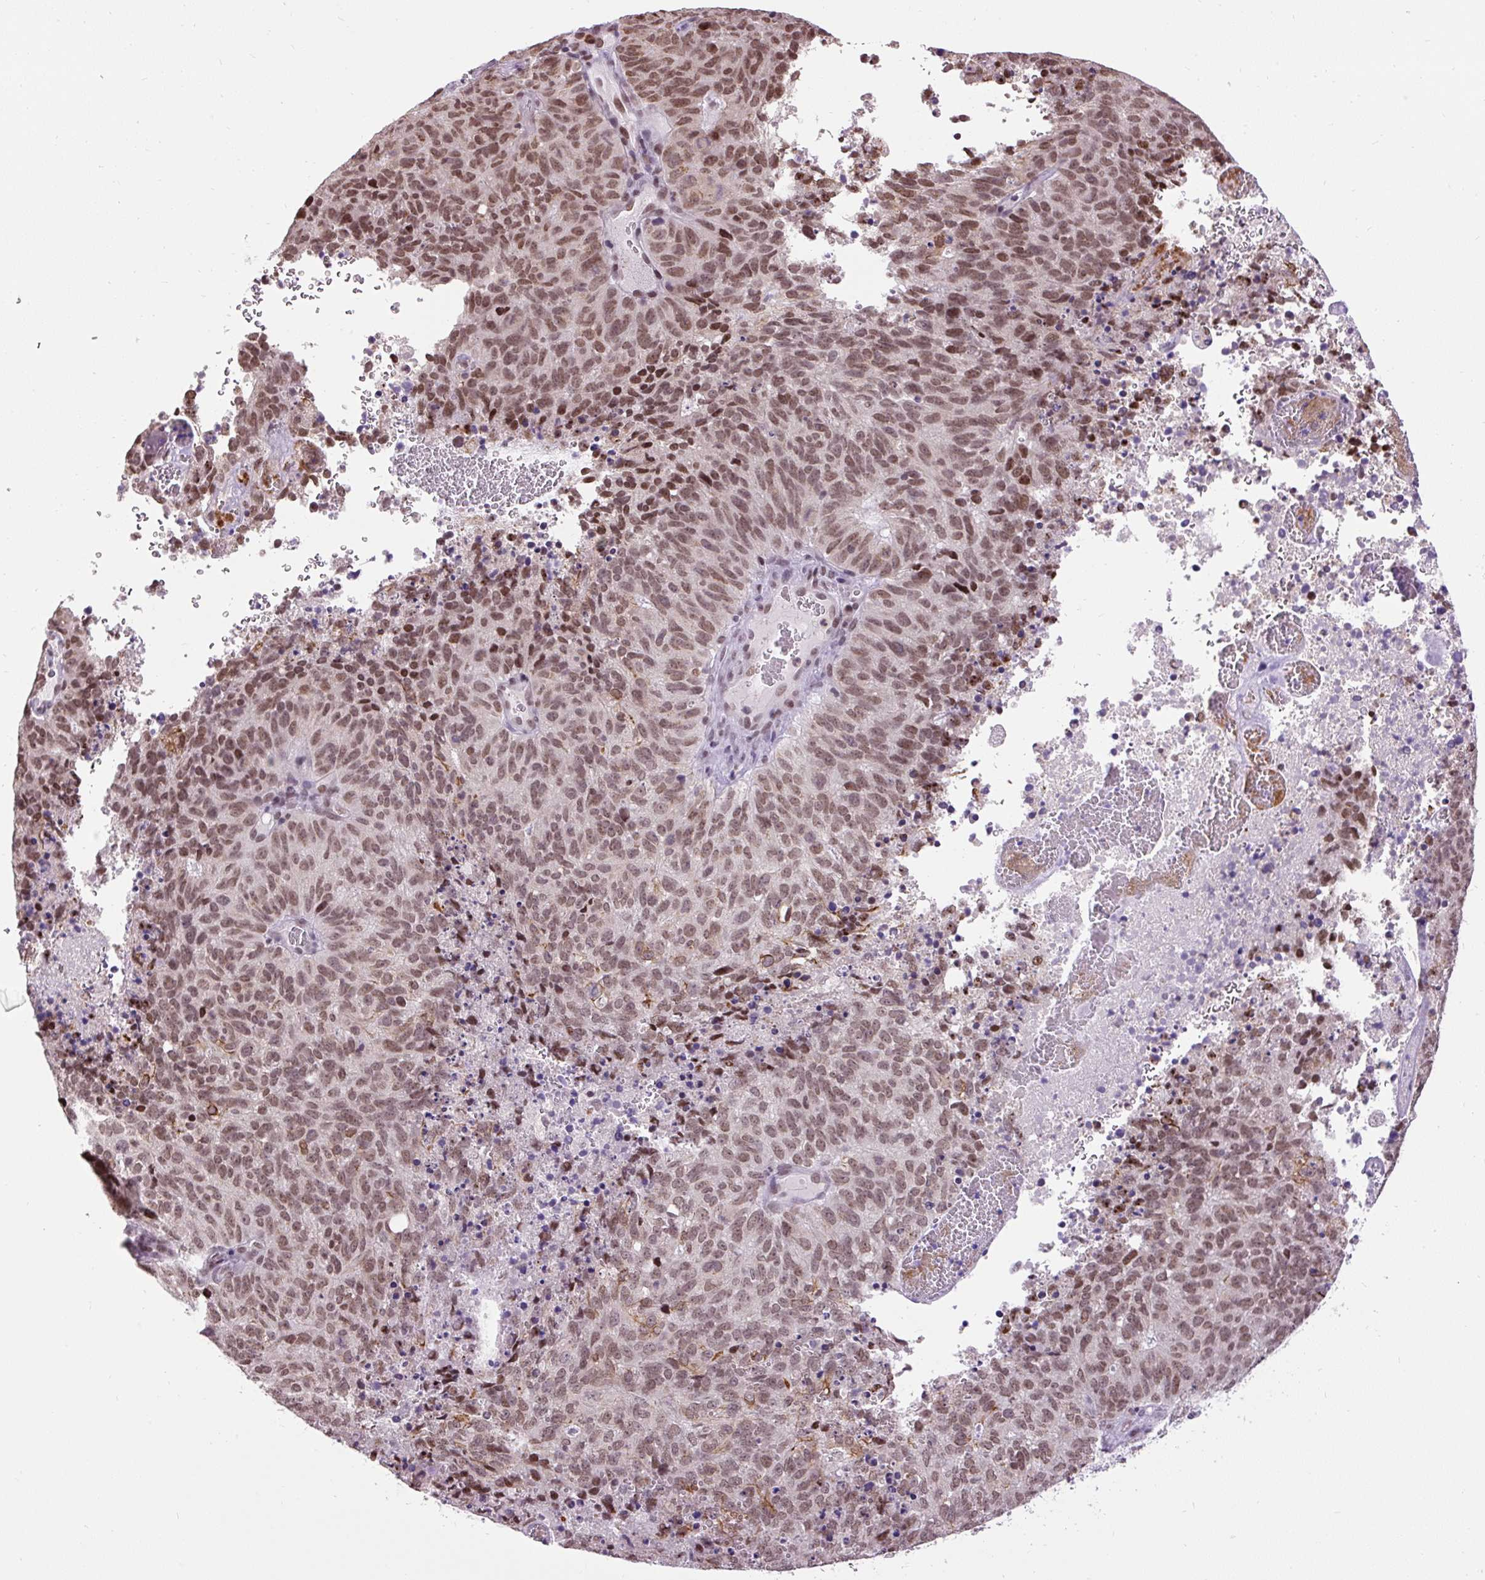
{"staining": {"intensity": "moderate", "quantity": ">75%", "location": "nuclear"}, "tissue": "cervical cancer", "cell_type": "Tumor cells", "image_type": "cancer", "snomed": [{"axis": "morphology", "description": "Adenocarcinoma, NOS"}, {"axis": "topography", "description": "Cervix"}], "caption": "Protein expression analysis of cervical cancer (adenocarcinoma) demonstrates moderate nuclear expression in about >75% of tumor cells. The protein is stained brown, and the nuclei are stained in blue (DAB (3,3'-diaminobenzidine) IHC with brightfield microscopy, high magnification).", "gene": "ZNF672", "patient": {"sex": "female", "age": 38}}